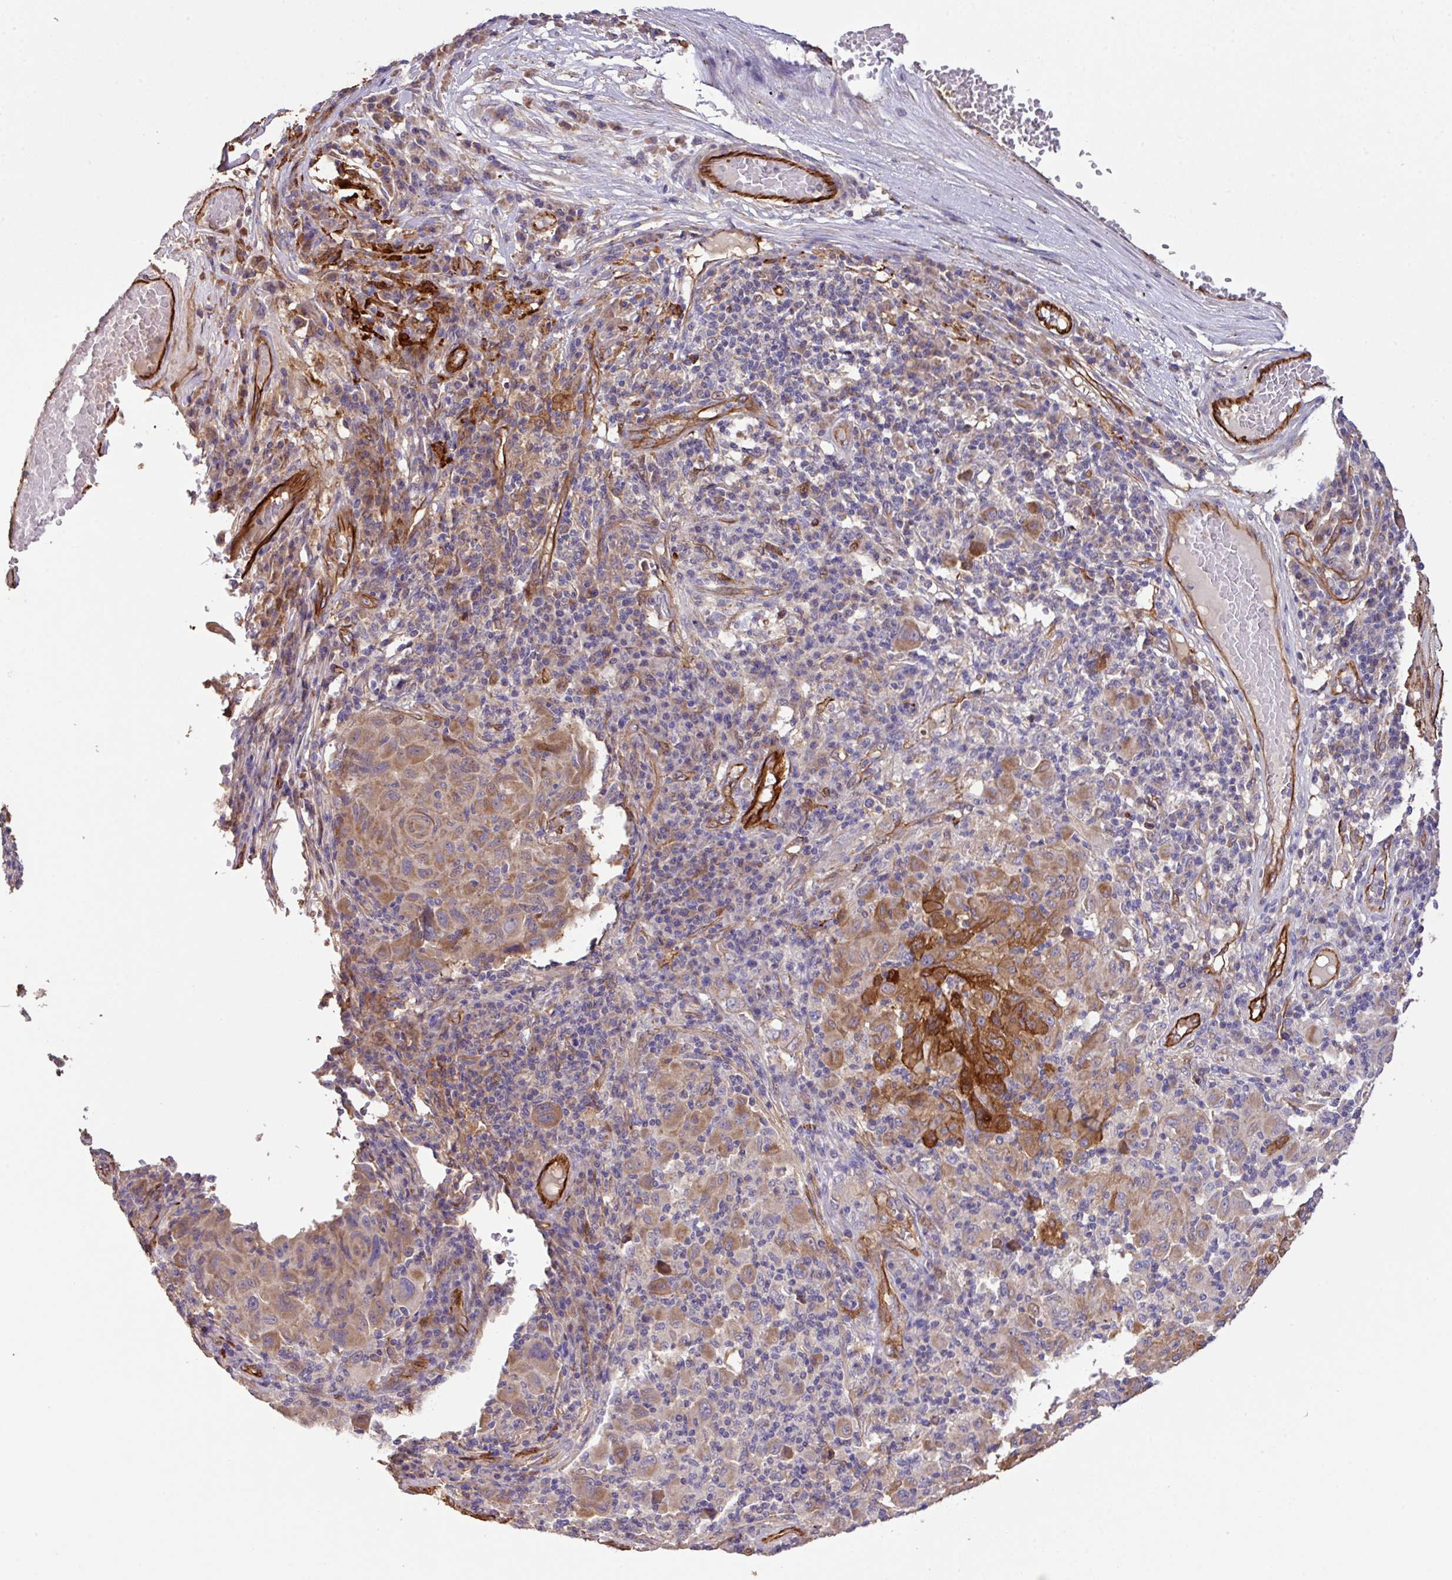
{"staining": {"intensity": "moderate", "quantity": "<25%", "location": "cytoplasmic/membranous"}, "tissue": "melanoma", "cell_type": "Tumor cells", "image_type": "cancer", "snomed": [{"axis": "morphology", "description": "Malignant melanoma, NOS"}, {"axis": "topography", "description": "Skin"}], "caption": "A histopathology image of melanoma stained for a protein reveals moderate cytoplasmic/membranous brown staining in tumor cells.", "gene": "LRRC53", "patient": {"sex": "male", "age": 53}}